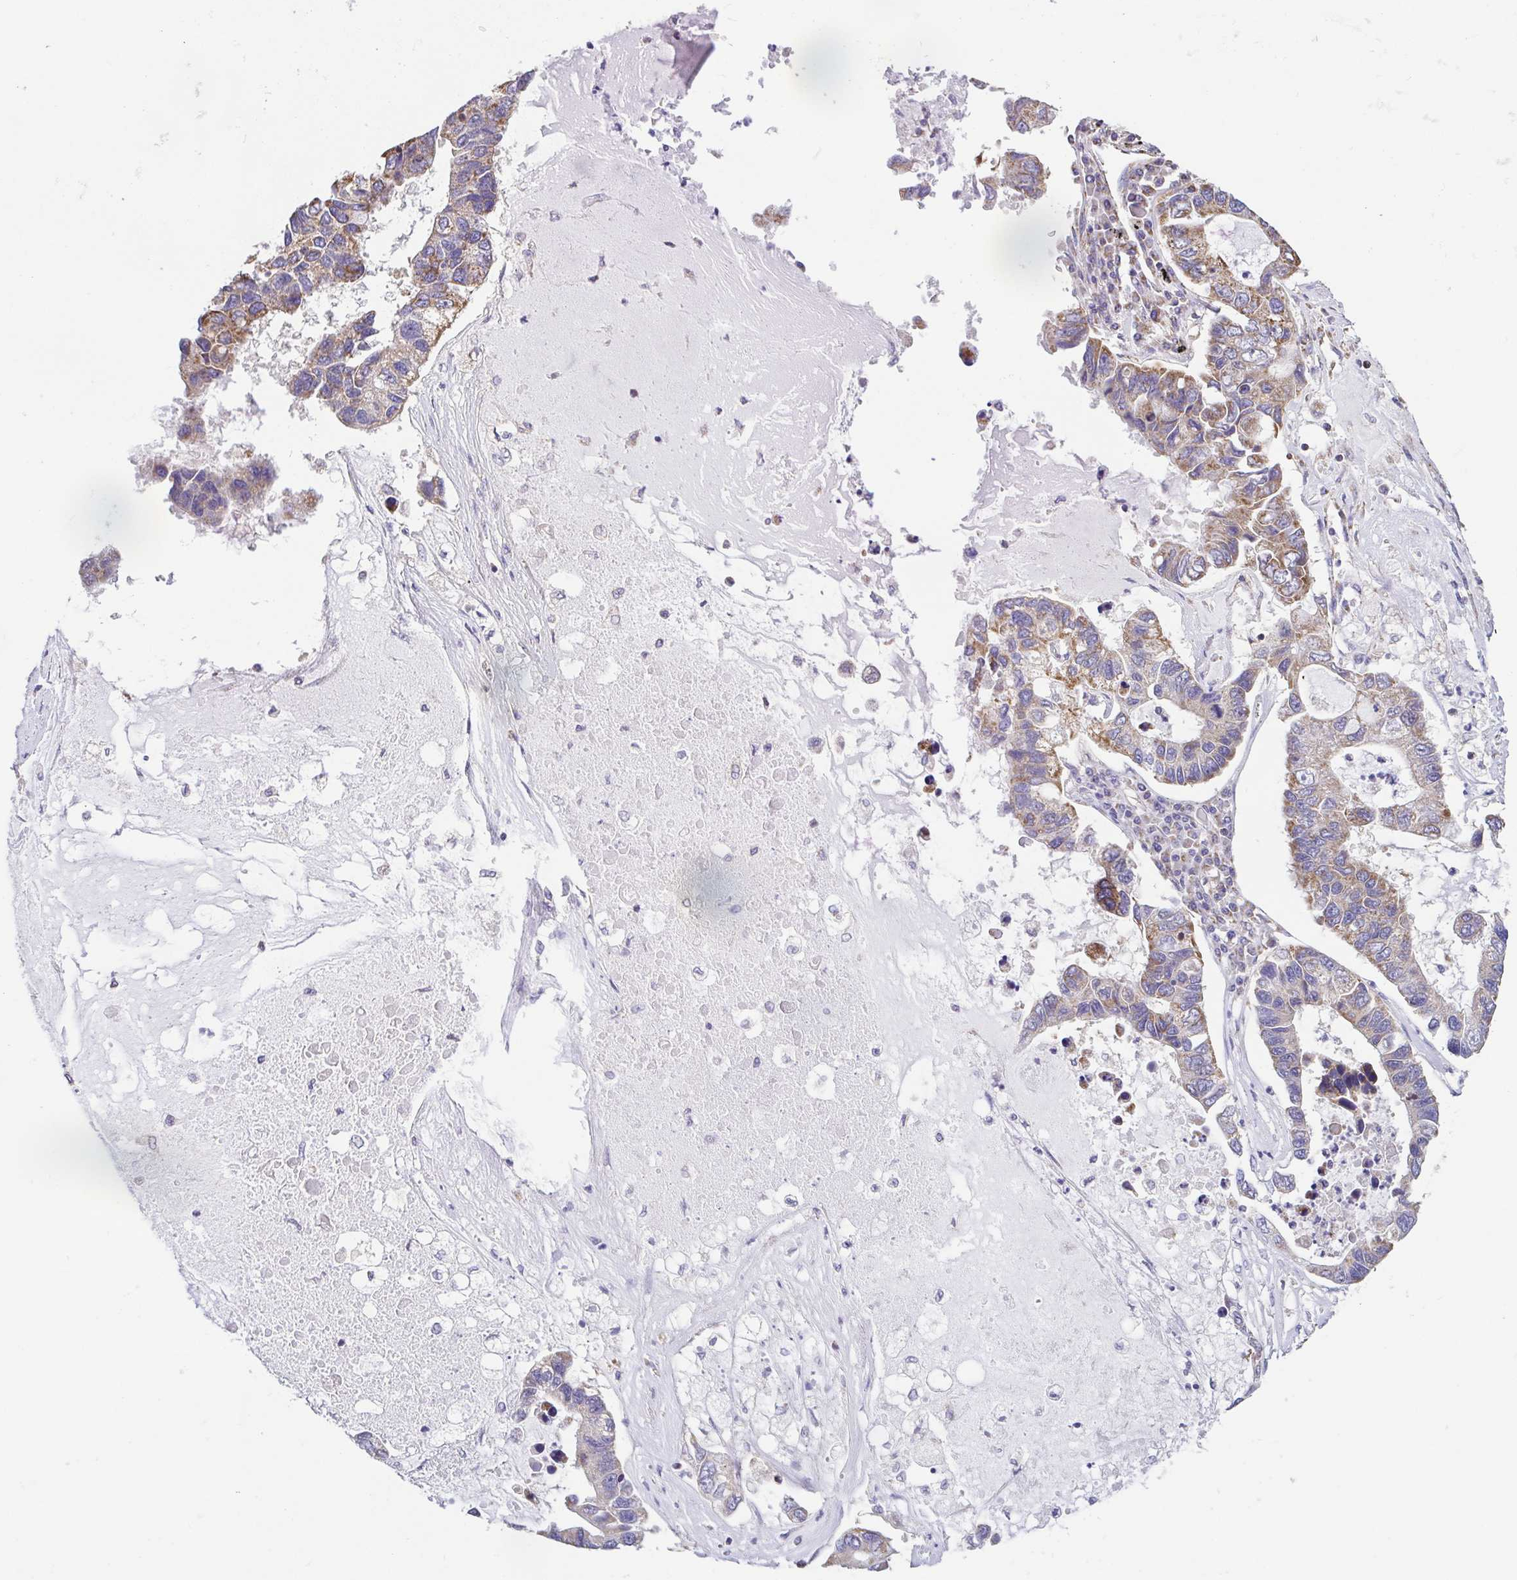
{"staining": {"intensity": "moderate", "quantity": "25%-75%", "location": "cytoplasmic/membranous"}, "tissue": "lung cancer", "cell_type": "Tumor cells", "image_type": "cancer", "snomed": [{"axis": "morphology", "description": "Adenocarcinoma, NOS"}, {"axis": "topography", "description": "Bronchus"}, {"axis": "topography", "description": "Lung"}], "caption": "The histopathology image reveals immunohistochemical staining of lung cancer (adenocarcinoma). There is moderate cytoplasmic/membranous expression is identified in approximately 25%-75% of tumor cells.", "gene": "GINM1", "patient": {"sex": "female", "age": 51}}